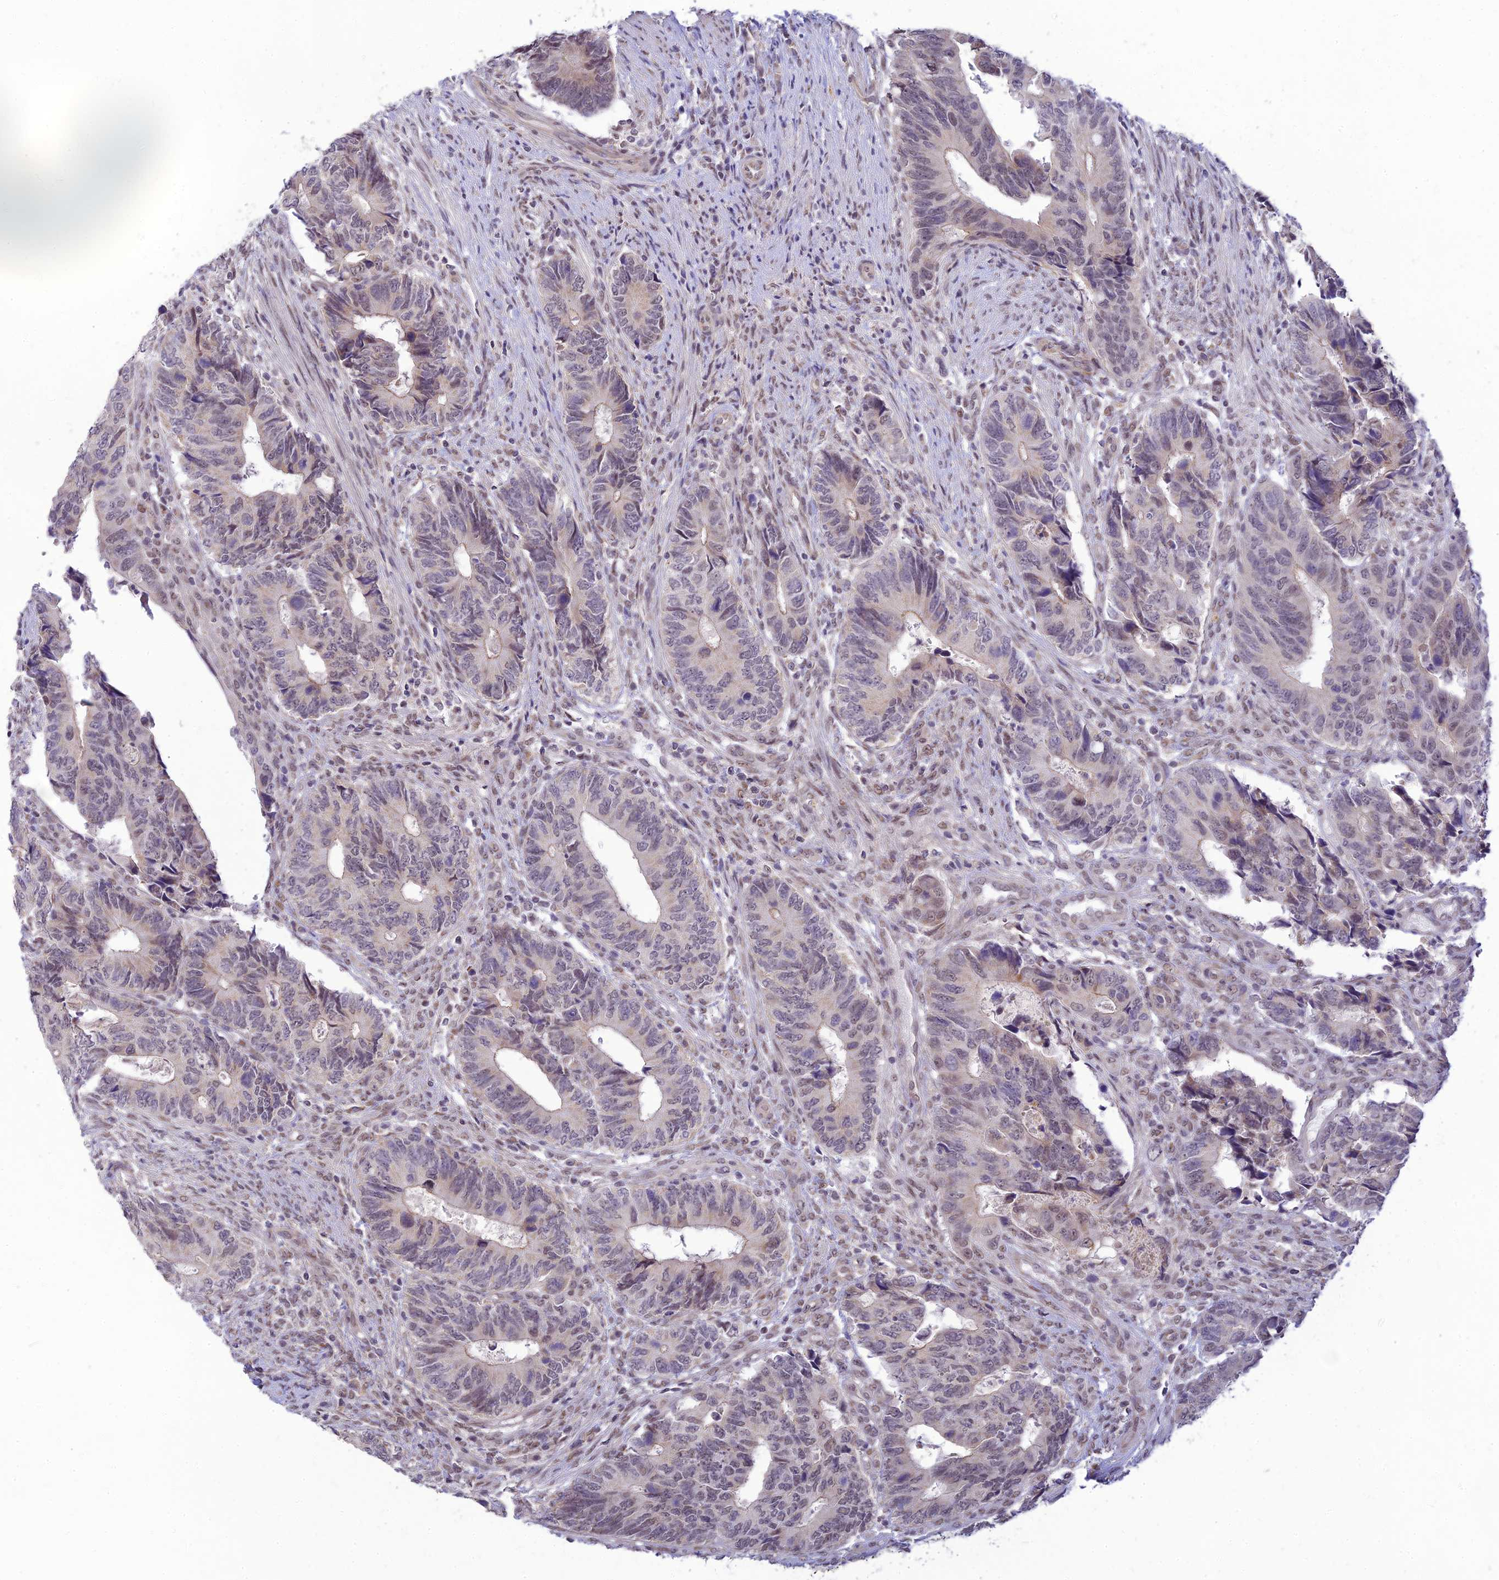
{"staining": {"intensity": "weak", "quantity": "<25%", "location": "cytoplasmic/membranous,nuclear"}, "tissue": "colorectal cancer", "cell_type": "Tumor cells", "image_type": "cancer", "snomed": [{"axis": "morphology", "description": "Adenocarcinoma, NOS"}, {"axis": "topography", "description": "Colon"}], "caption": "Immunohistochemical staining of adenocarcinoma (colorectal) shows no significant staining in tumor cells. The staining is performed using DAB (3,3'-diaminobenzidine) brown chromogen with nuclei counter-stained in using hematoxylin.", "gene": "MICOS13", "patient": {"sex": "male", "age": 87}}